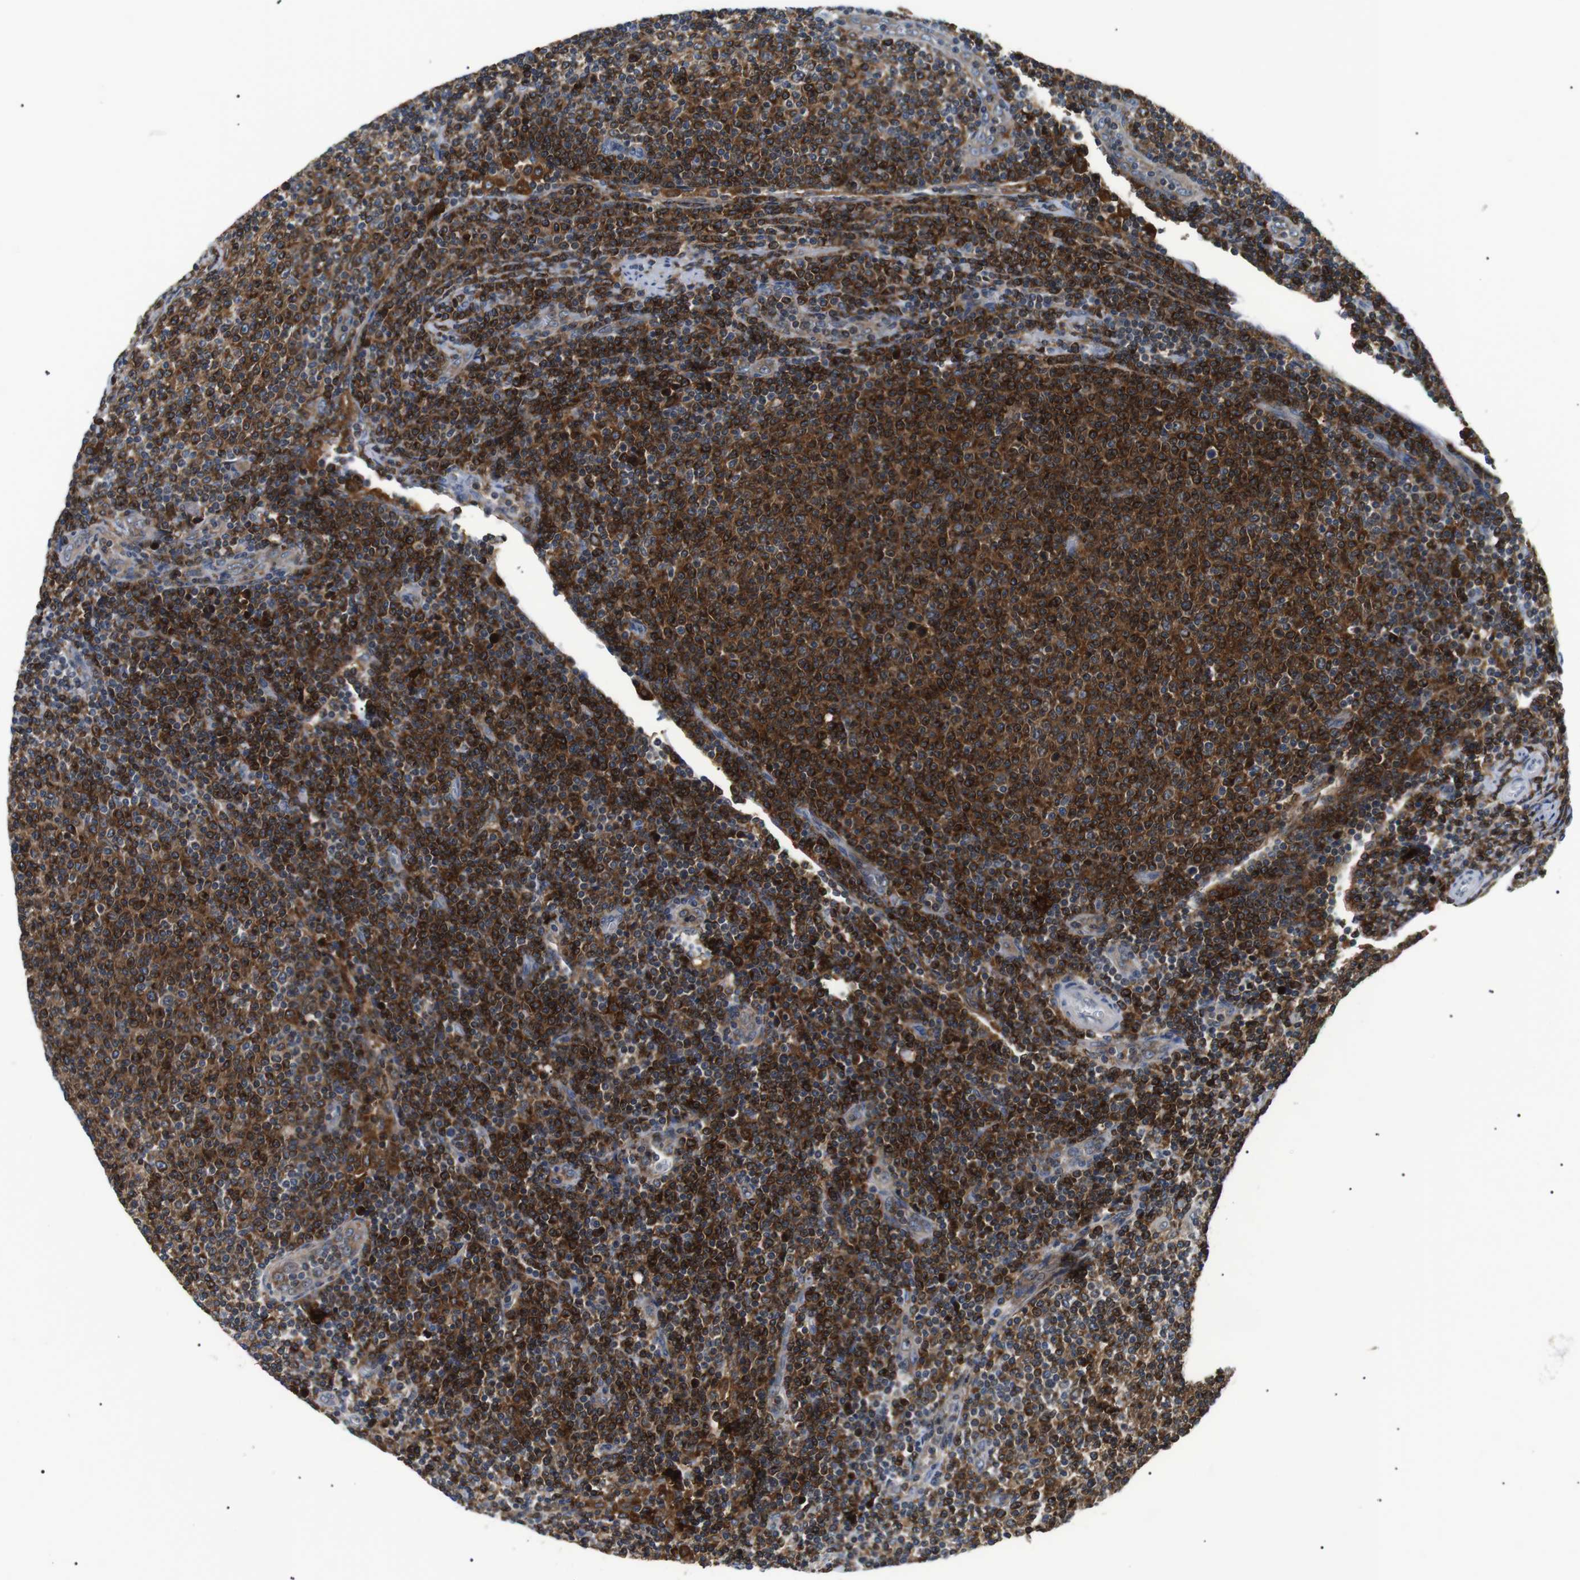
{"staining": {"intensity": "strong", "quantity": ">75%", "location": "cytoplasmic/membranous"}, "tissue": "lymphoma", "cell_type": "Tumor cells", "image_type": "cancer", "snomed": [{"axis": "morphology", "description": "Malignant lymphoma, non-Hodgkin's type, Low grade"}, {"axis": "topography", "description": "Lymph node"}], "caption": "This is a photomicrograph of immunohistochemistry (IHC) staining of low-grade malignant lymphoma, non-Hodgkin's type, which shows strong positivity in the cytoplasmic/membranous of tumor cells.", "gene": "RAB9A", "patient": {"sex": "male", "age": 66}}